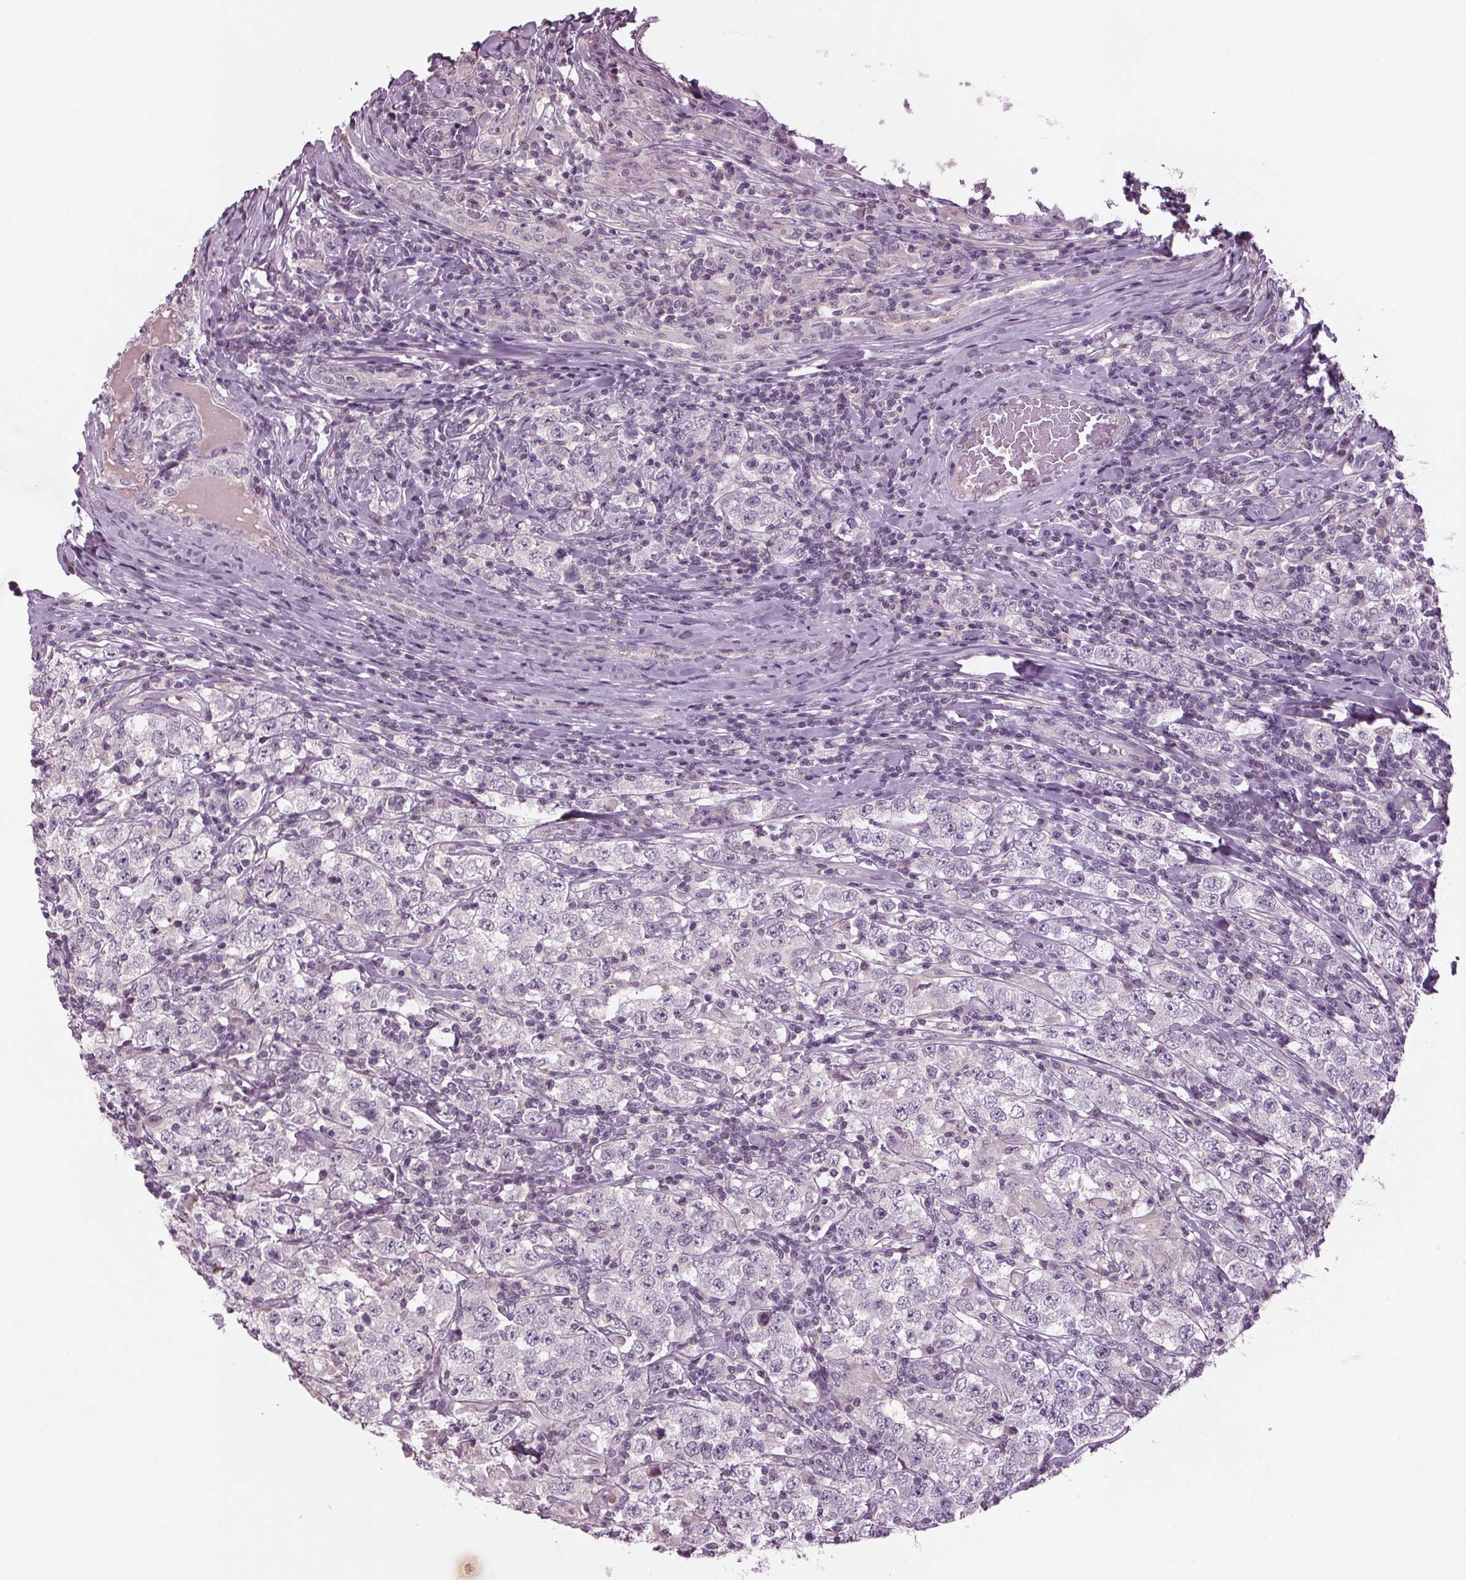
{"staining": {"intensity": "negative", "quantity": "none", "location": "none"}, "tissue": "testis cancer", "cell_type": "Tumor cells", "image_type": "cancer", "snomed": [{"axis": "morphology", "description": "Seminoma, NOS"}, {"axis": "morphology", "description": "Carcinoma, Embryonal, NOS"}, {"axis": "topography", "description": "Testis"}], "caption": "This is an IHC image of human embryonal carcinoma (testis). There is no expression in tumor cells.", "gene": "BHLHE22", "patient": {"sex": "male", "age": 41}}